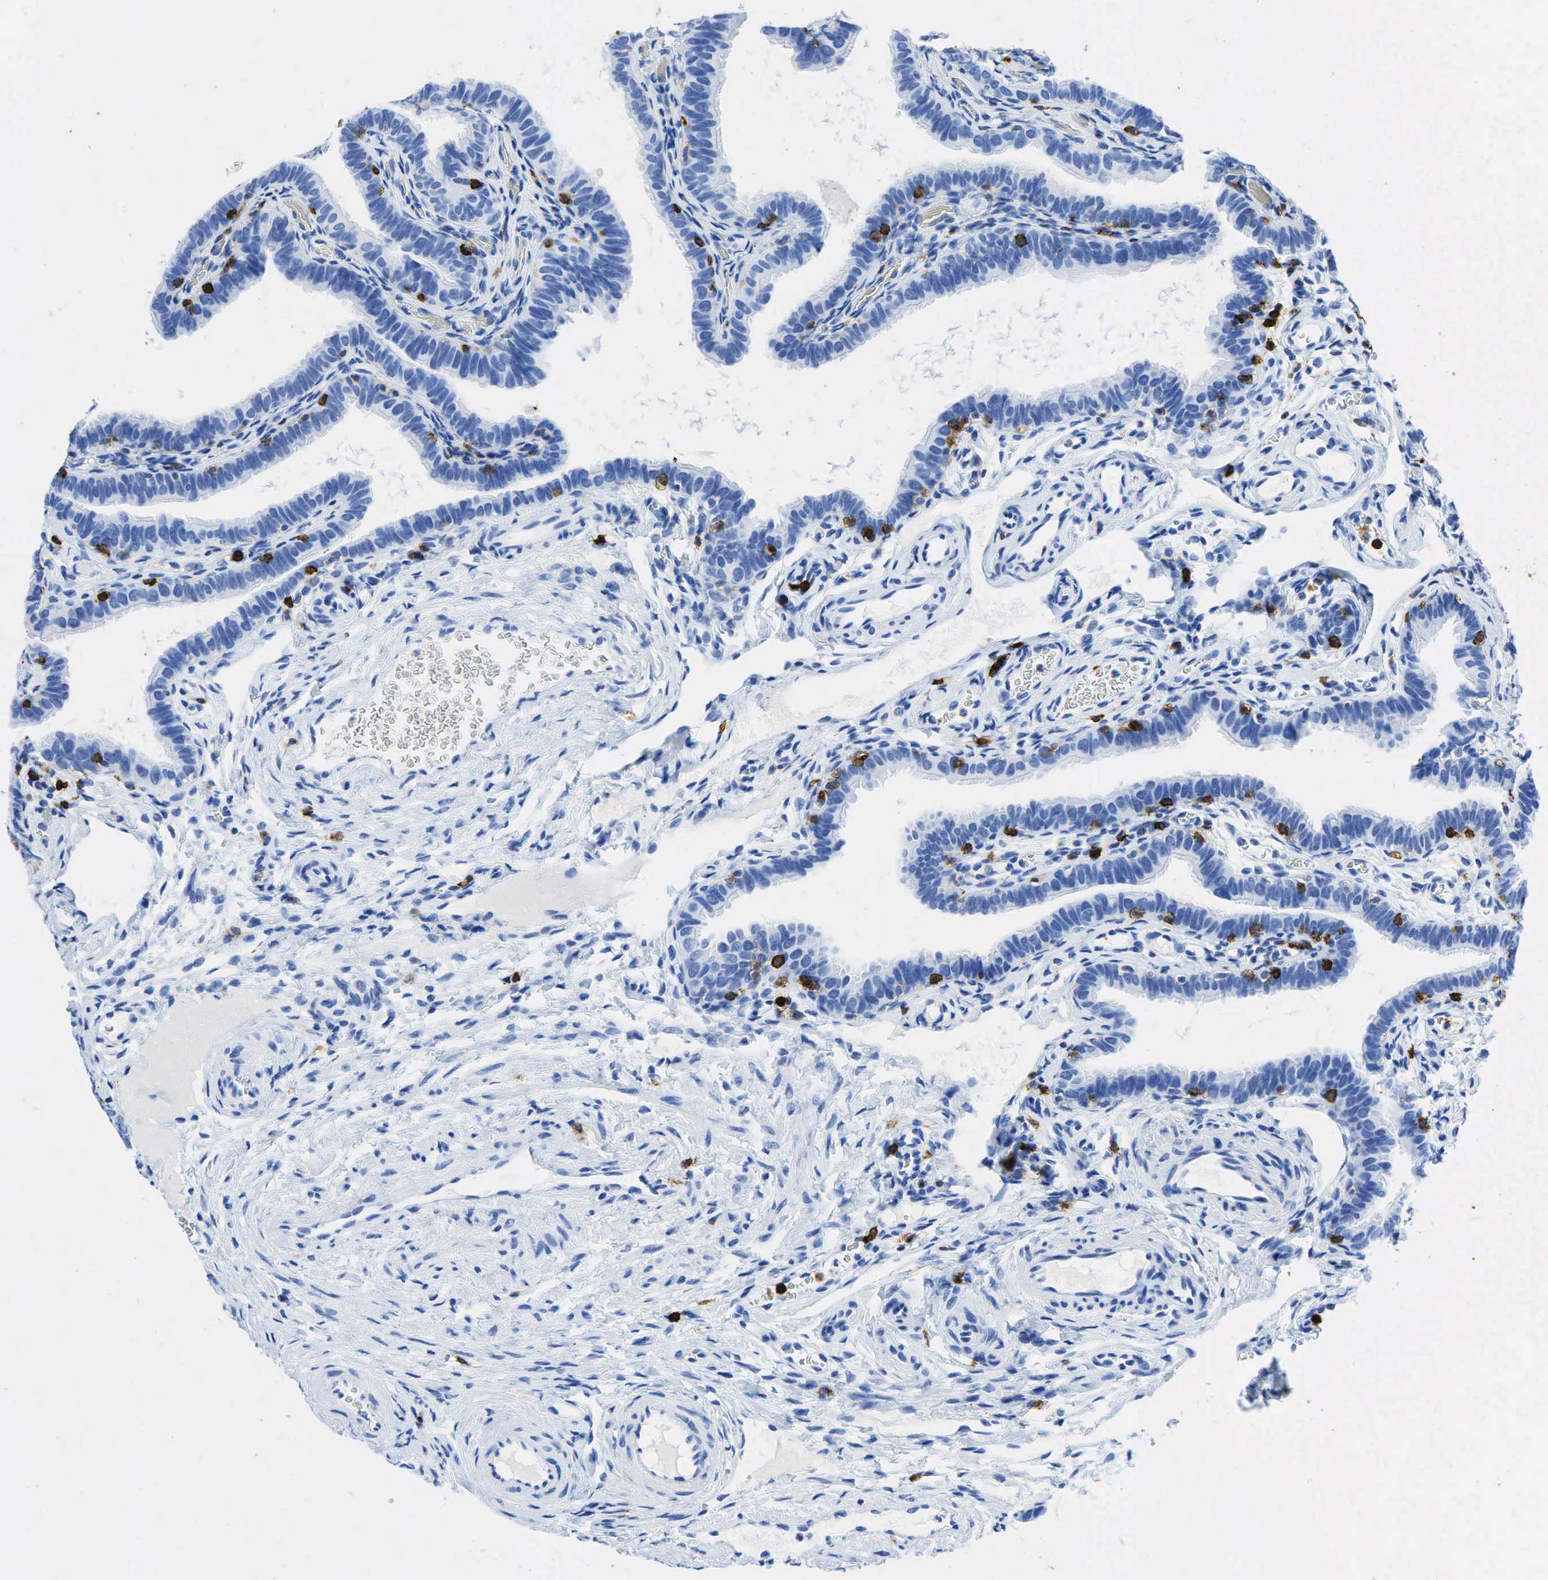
{"staining": {"intensity": "negative", "quantity": "none", "location": "none"}, "tissue": "fallopian tube", "cell_type": "Glandular cells", "image_type": "normal", "snomed": [{"axis": "morphology", "description": "Normal tissue, NOS"}, {"axis": "topography", "description": "Vagina"}, {"axis": "topography", "description": "Fallopian tube"}], "caption": "An IHC photomicrograph of normal fallopian tube is shown. There is no staining in glandular cells of fallopian tube.", "gene": "PTPRC", "patient": {"sex": "female", "age": 38}}